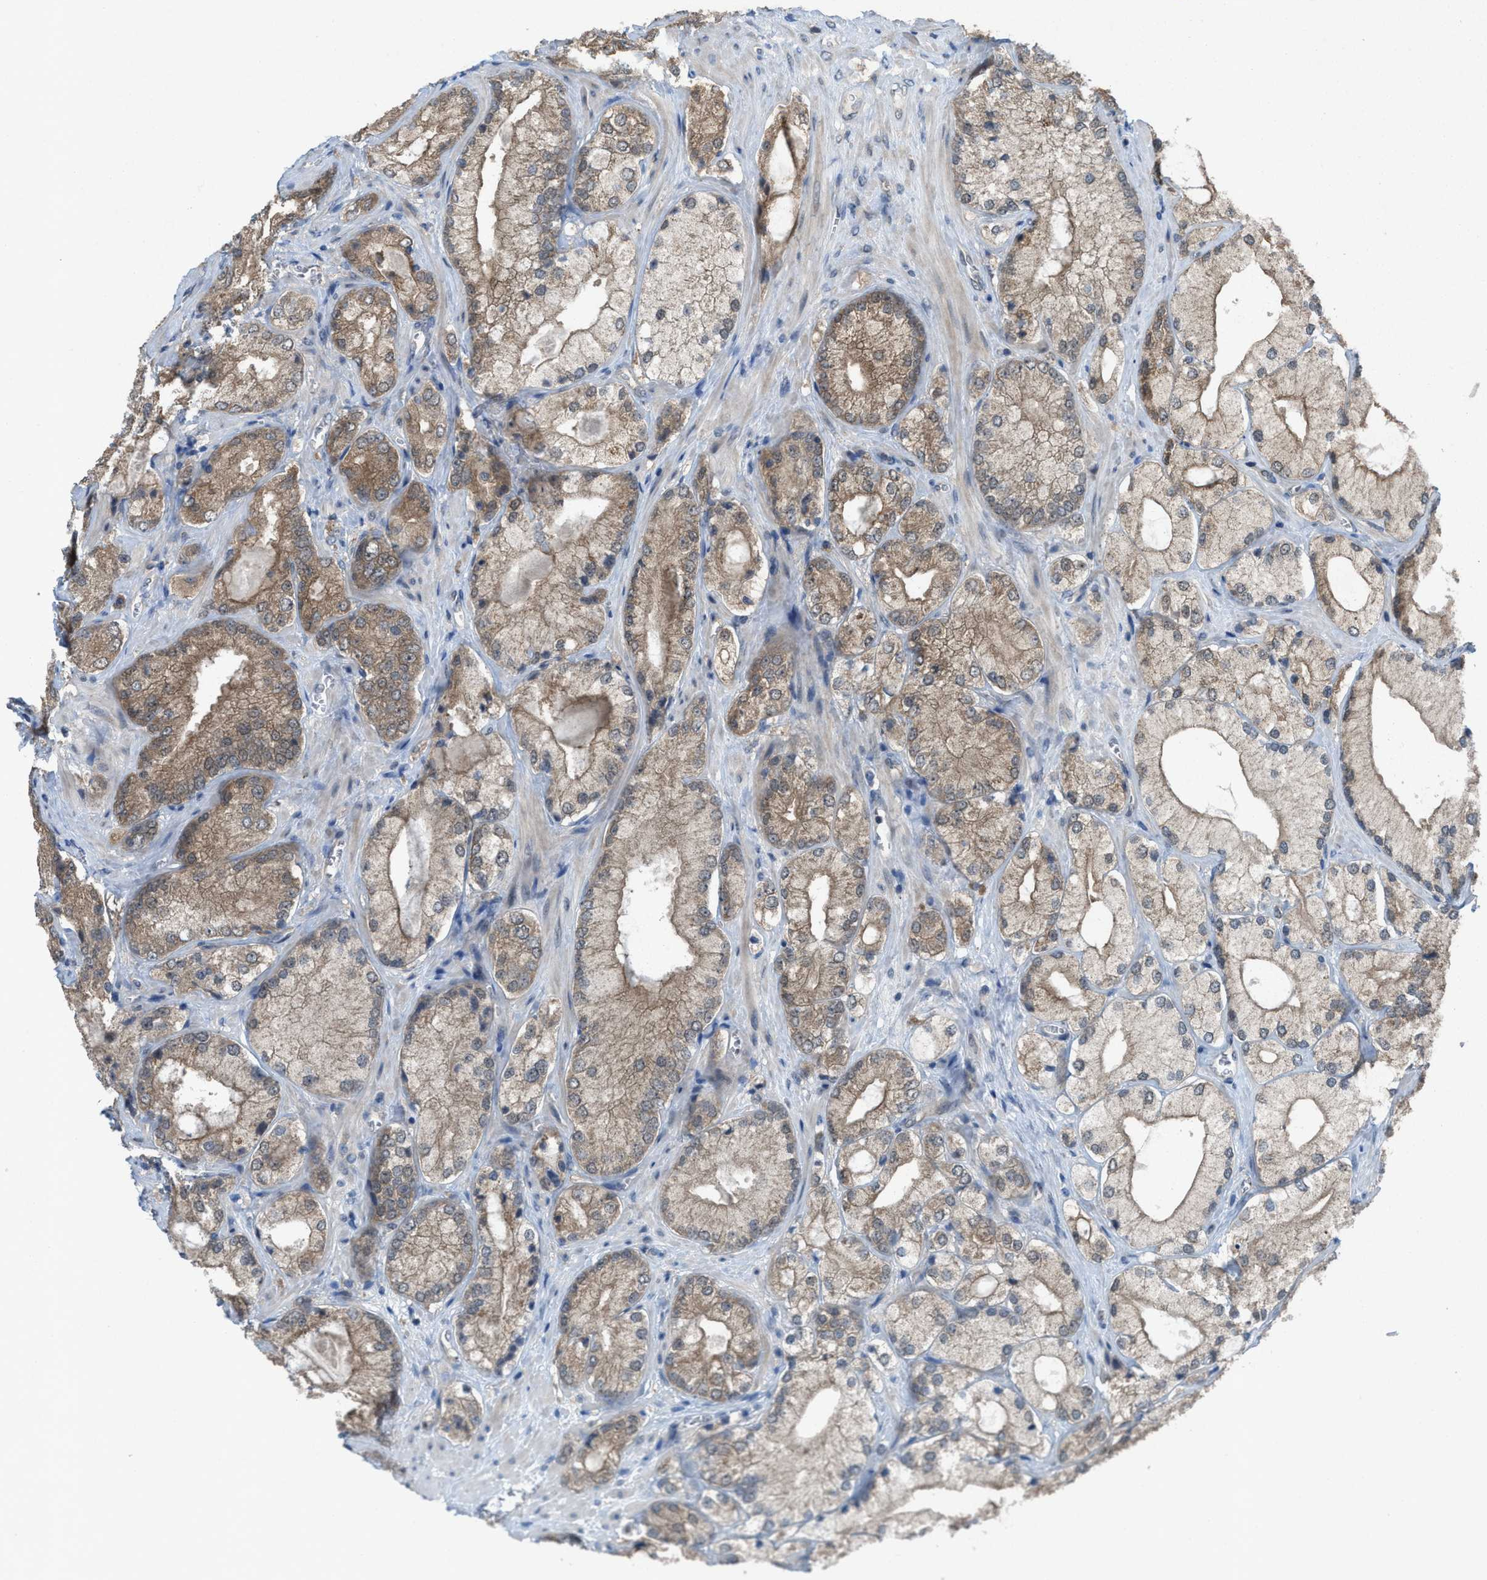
{"staining": {"intensity": "moderate", "quantity": ">75%", "location": "cytoplasmic/membranous"}, "tissue": "prostate cancer", "cell_type": "Tumor cells", "image_type": "cancer", "snomed": [{"axis": "morphology", "description": "Adenocarcinoma, Low grade"}, {"axis": "topography", "description": "Prostate"}], "caption": "Approximately >75% of tumor cells in human prostate adenocarcinoma (low-grade) demonstrate moderate cytoplasmic/membranous protein positivity as visualized by brown immunohistochemical staining.", "gene": "PLAA", "patient": {"sex": "male", "age": 65}}